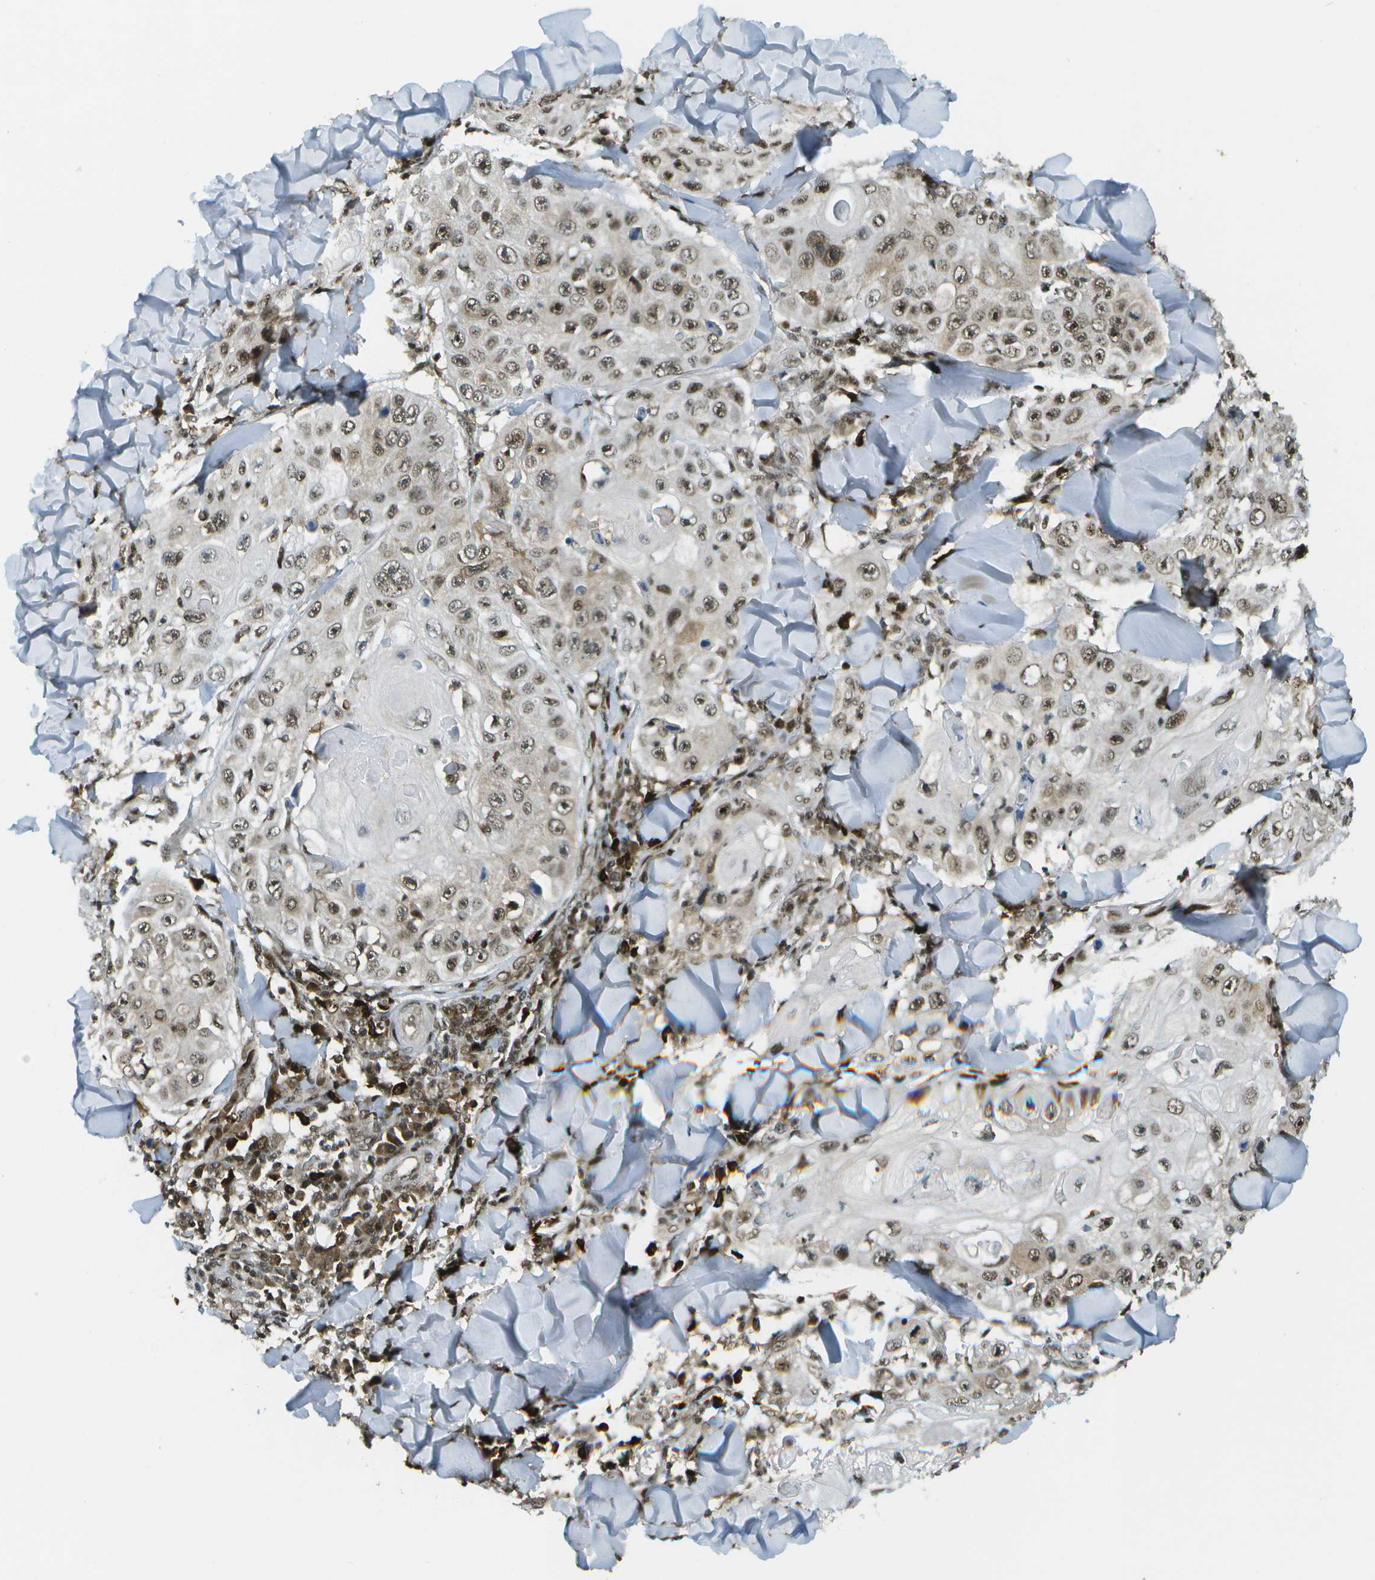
{"staining": {"intensity": "moderate", "quantity": ">75%", "location": "nuclear"}, "tissue": "skin cancer", "cell_type": "Tumor cells", "image_type": "cancer", "snomed": [{"axis": "morphology", "description": "Squamous cell carcinoma, NOS"}, {"axis": "topography", "description": "Skin"}], "caption": "This histopathology image exhibits immunohistochemistry (IHC) staining of skin squamous cell carcinoma, with medium moderate nuclear expression in approximately >75% of tumor cells.", "gene": "IRF7", "patient": {"sex": "male", "age": 86}}